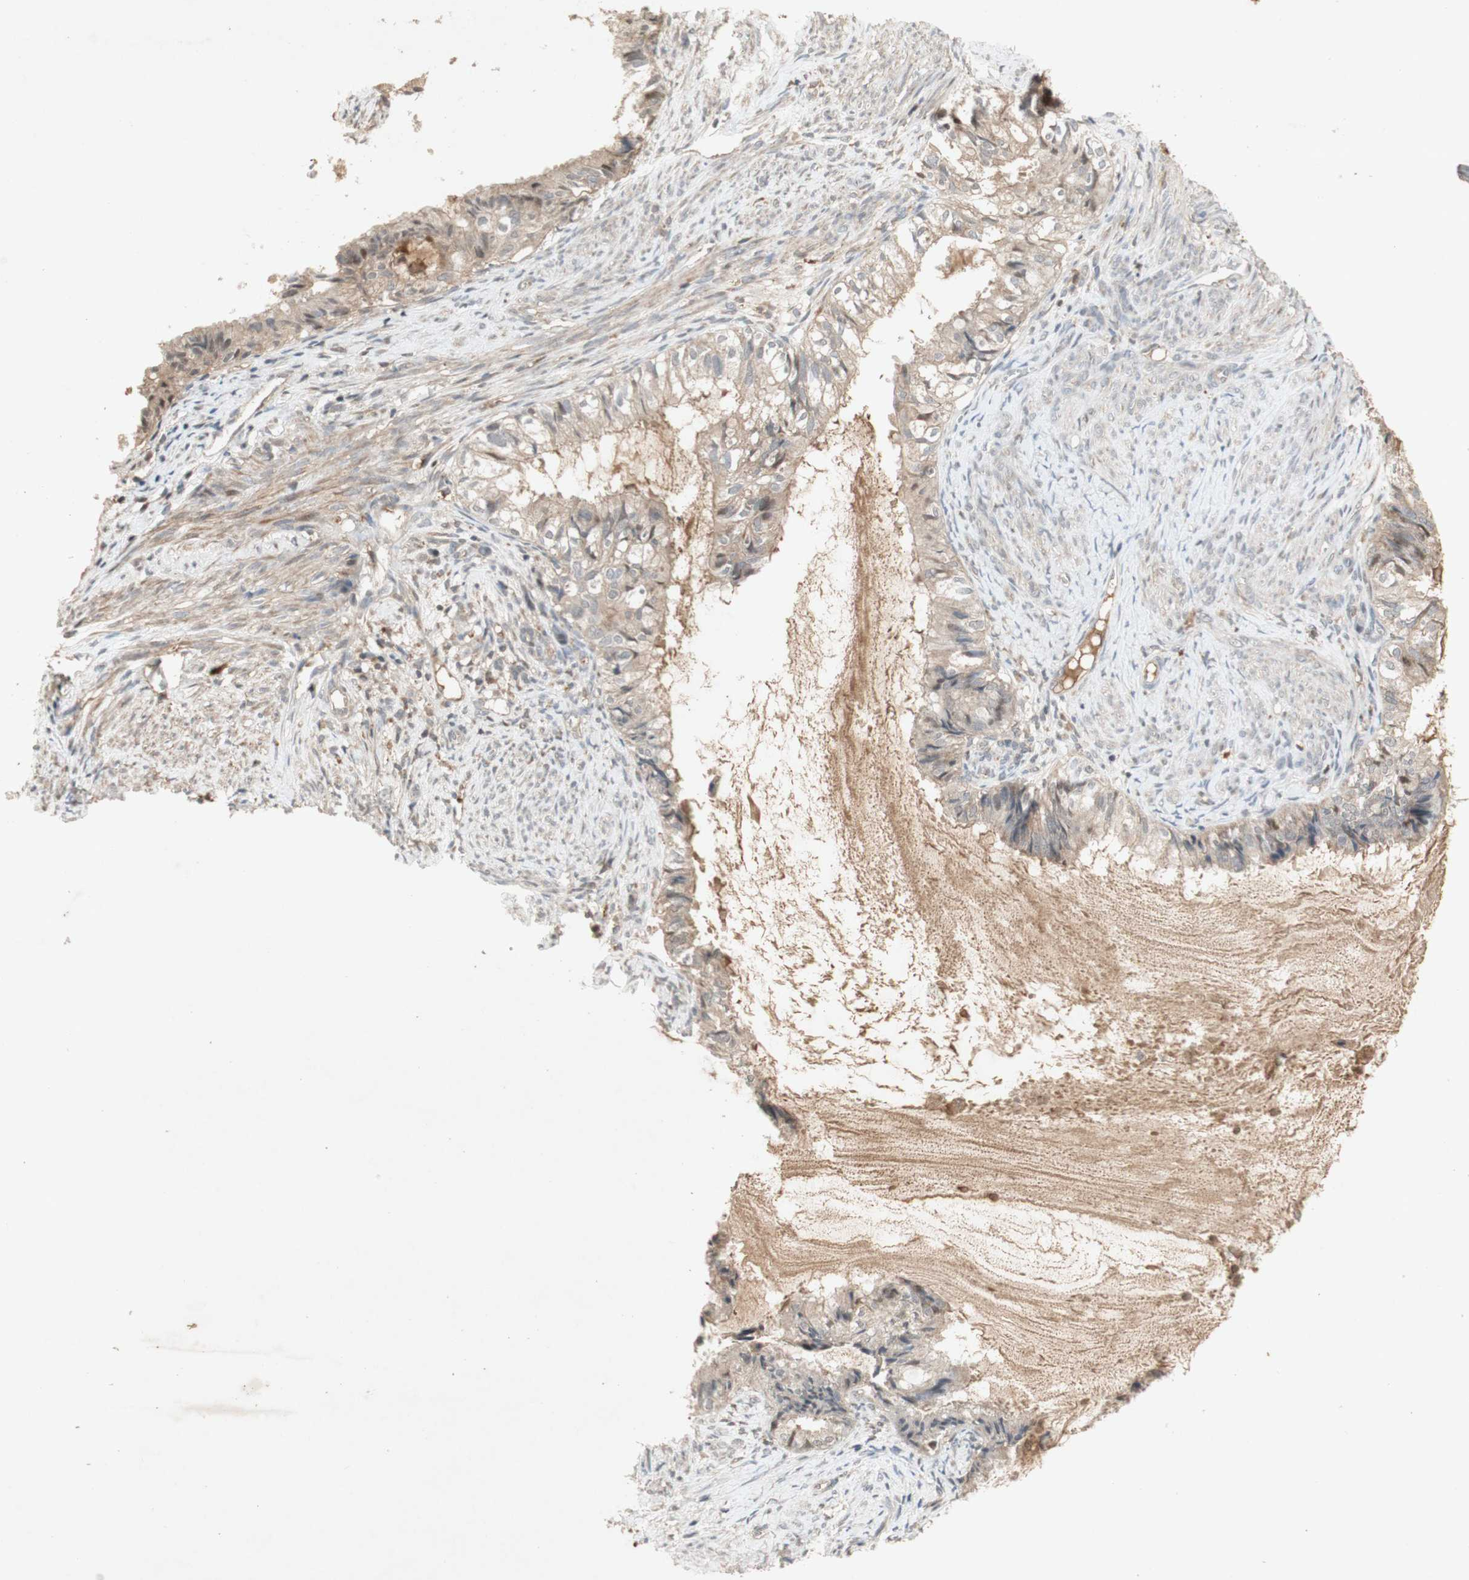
{"staining": {"intensity": "weak", "quantity": "25%-75%", "location": "cytoplasmic/membranous,nuclear"}, "tissue": "cervical cancer", "cell_type": "Tumor cells", "image_type": "cancer", "snomed": [{"axis": "morphology", "description": "Normal tissue, NOS"}, {"axis": "morphology", "description": "Adenocarcinoma, NOS"}, {"axis": "topography", "description": "Cervix"}, {"axis": "topography", "description": "Endometrium"}], "caption": "Immunohistochemistry of human adenocarcinoma (cervical) exhibits low levels of weak cytoplasmic/membranous and nuclear staining in approximately 25%-75% of tumor cells.", "gene": "NRG4", "patient": {"sex": "female", "age": 86}}